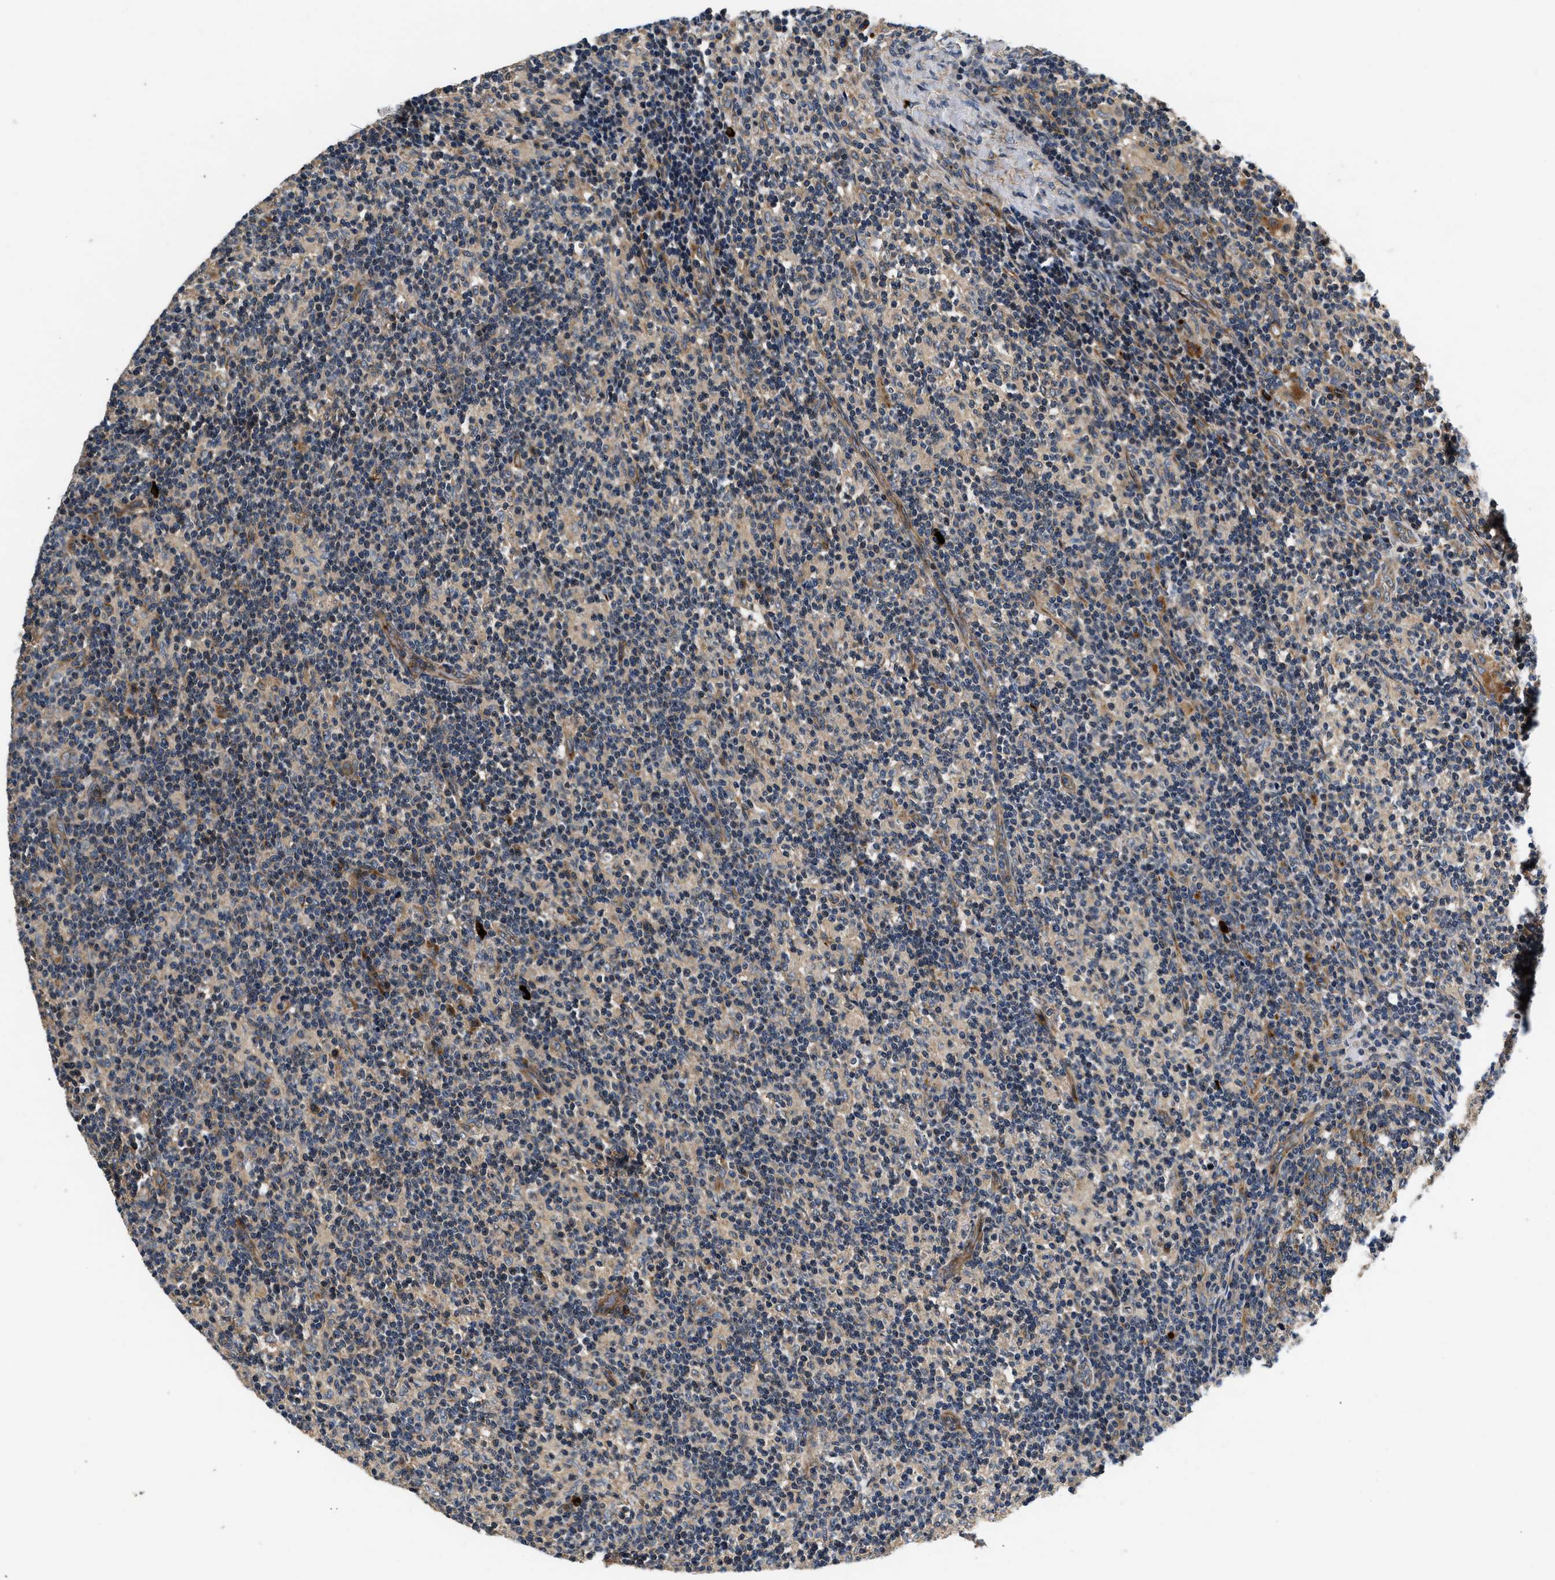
{"staining": {"intensity": "weak", "quantity": ">75%", "location": "cytoplasmic/membranous"}, "tissue": "lymph node", "cell_type": "Germinal center cells", "image_type": "normal", "snomed": [{"axis": "morphology", "description": "Normal tissue, NOS"}, {"axis": "morphology", "description": "Inflammation, NOS"}, {"axis": "topography", "description": "Lymph node"}], "caption": "A brown stain highlights weak cytoplasmic/membranous expression of a protein in germinal center cells of benign lymph node. (IHC, brightfield microscopy, high magnification).", "gene": "NME6", "patient": {"sex": "male", "age": 55}}